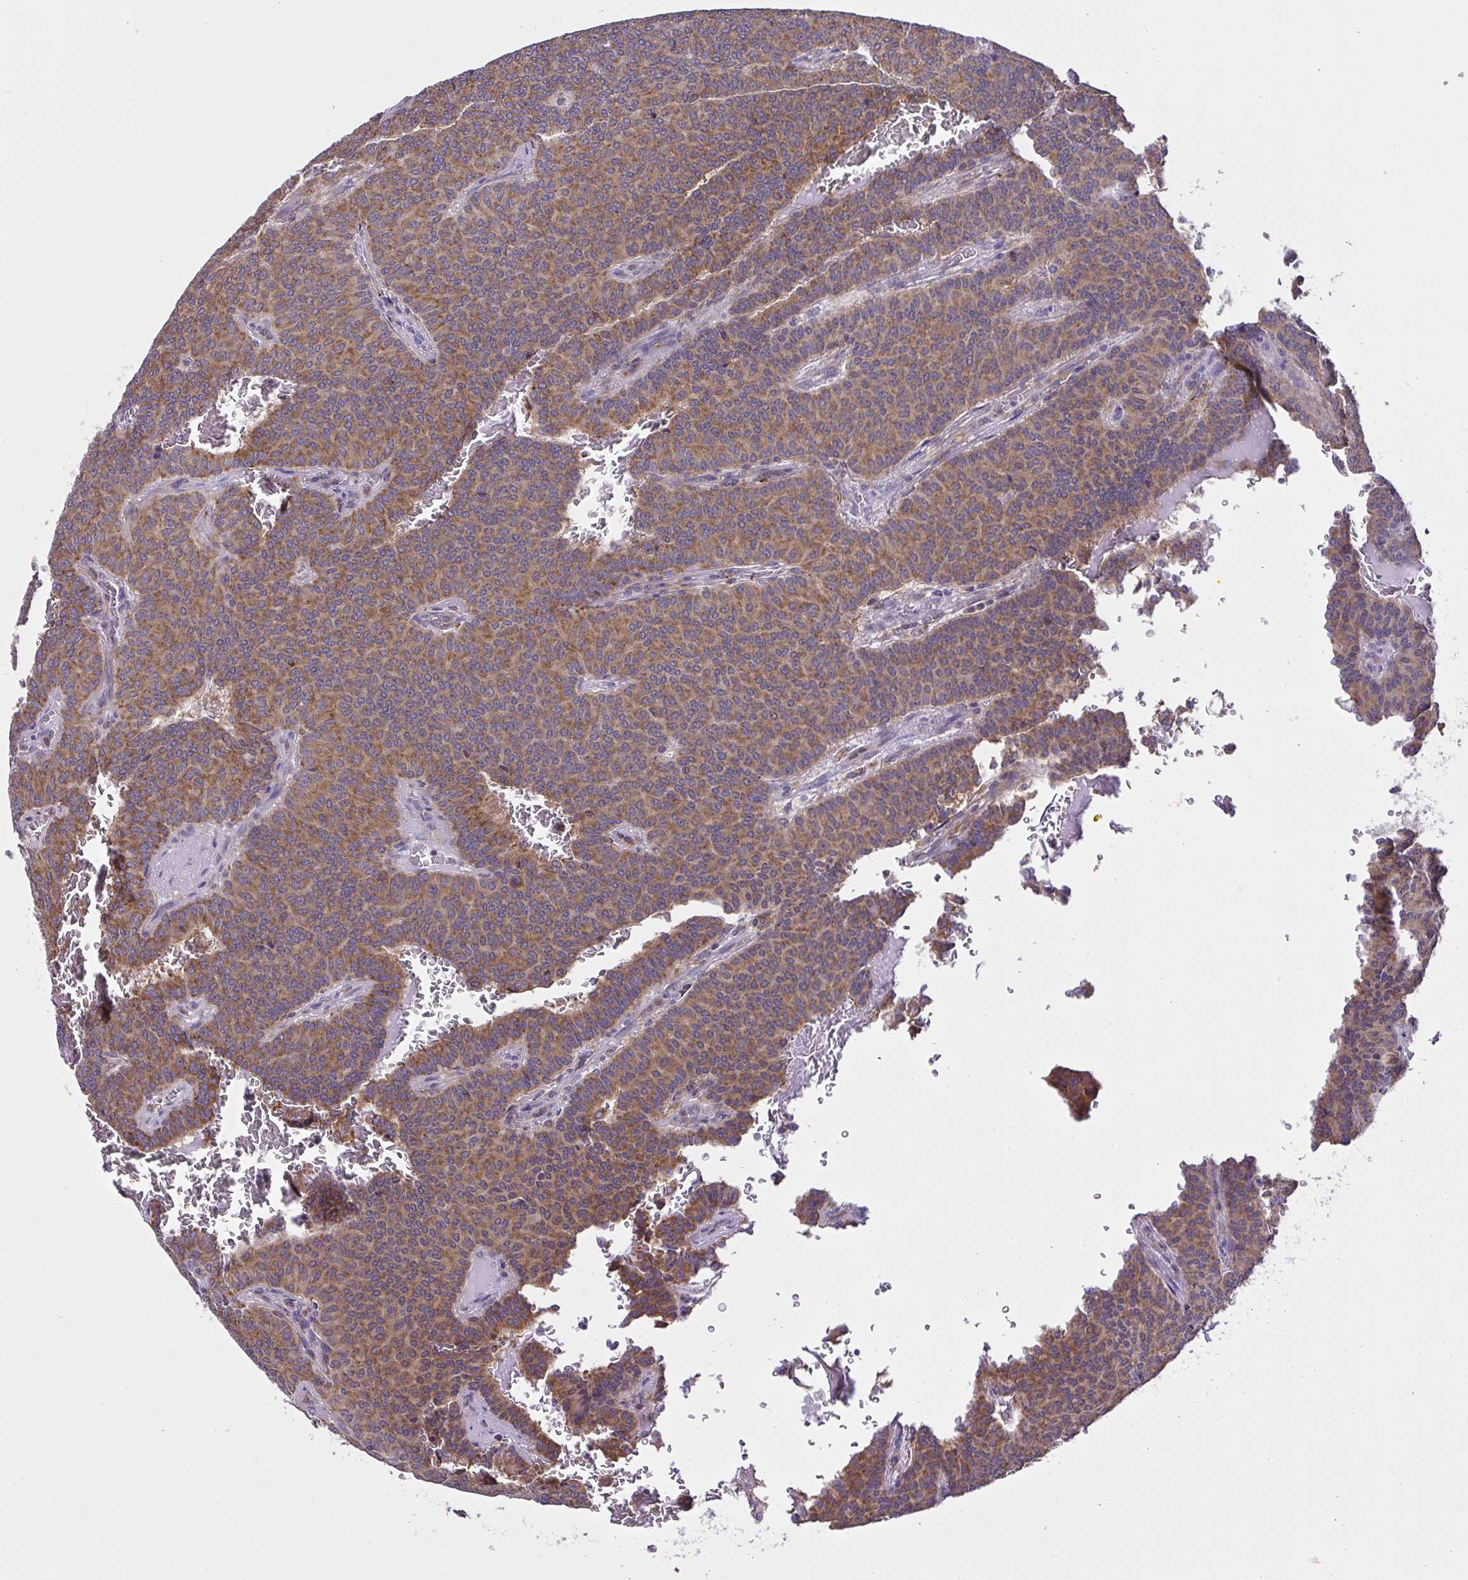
{"staining": {"intensity": "moderate", "quantity": ">75%", "location": "cytoplasmic/membranous"}, "tissue": "carcinoid", "cell_type": "Tumor cells", "image_type": "cancer", "snomed": [{"axis": "morphology", "description": "Carcinoid, malignant, NOS"}, {"axis": "topography", "description": "Lung"}], "caption": "A histopathology image of carcinoid (malignant) stained for a protein demonstrates moderate cytoplasmic/membranous brown staining in tumor cells.", "gene": "RPS7", "patient": {"sex": "male", "age": 61}}